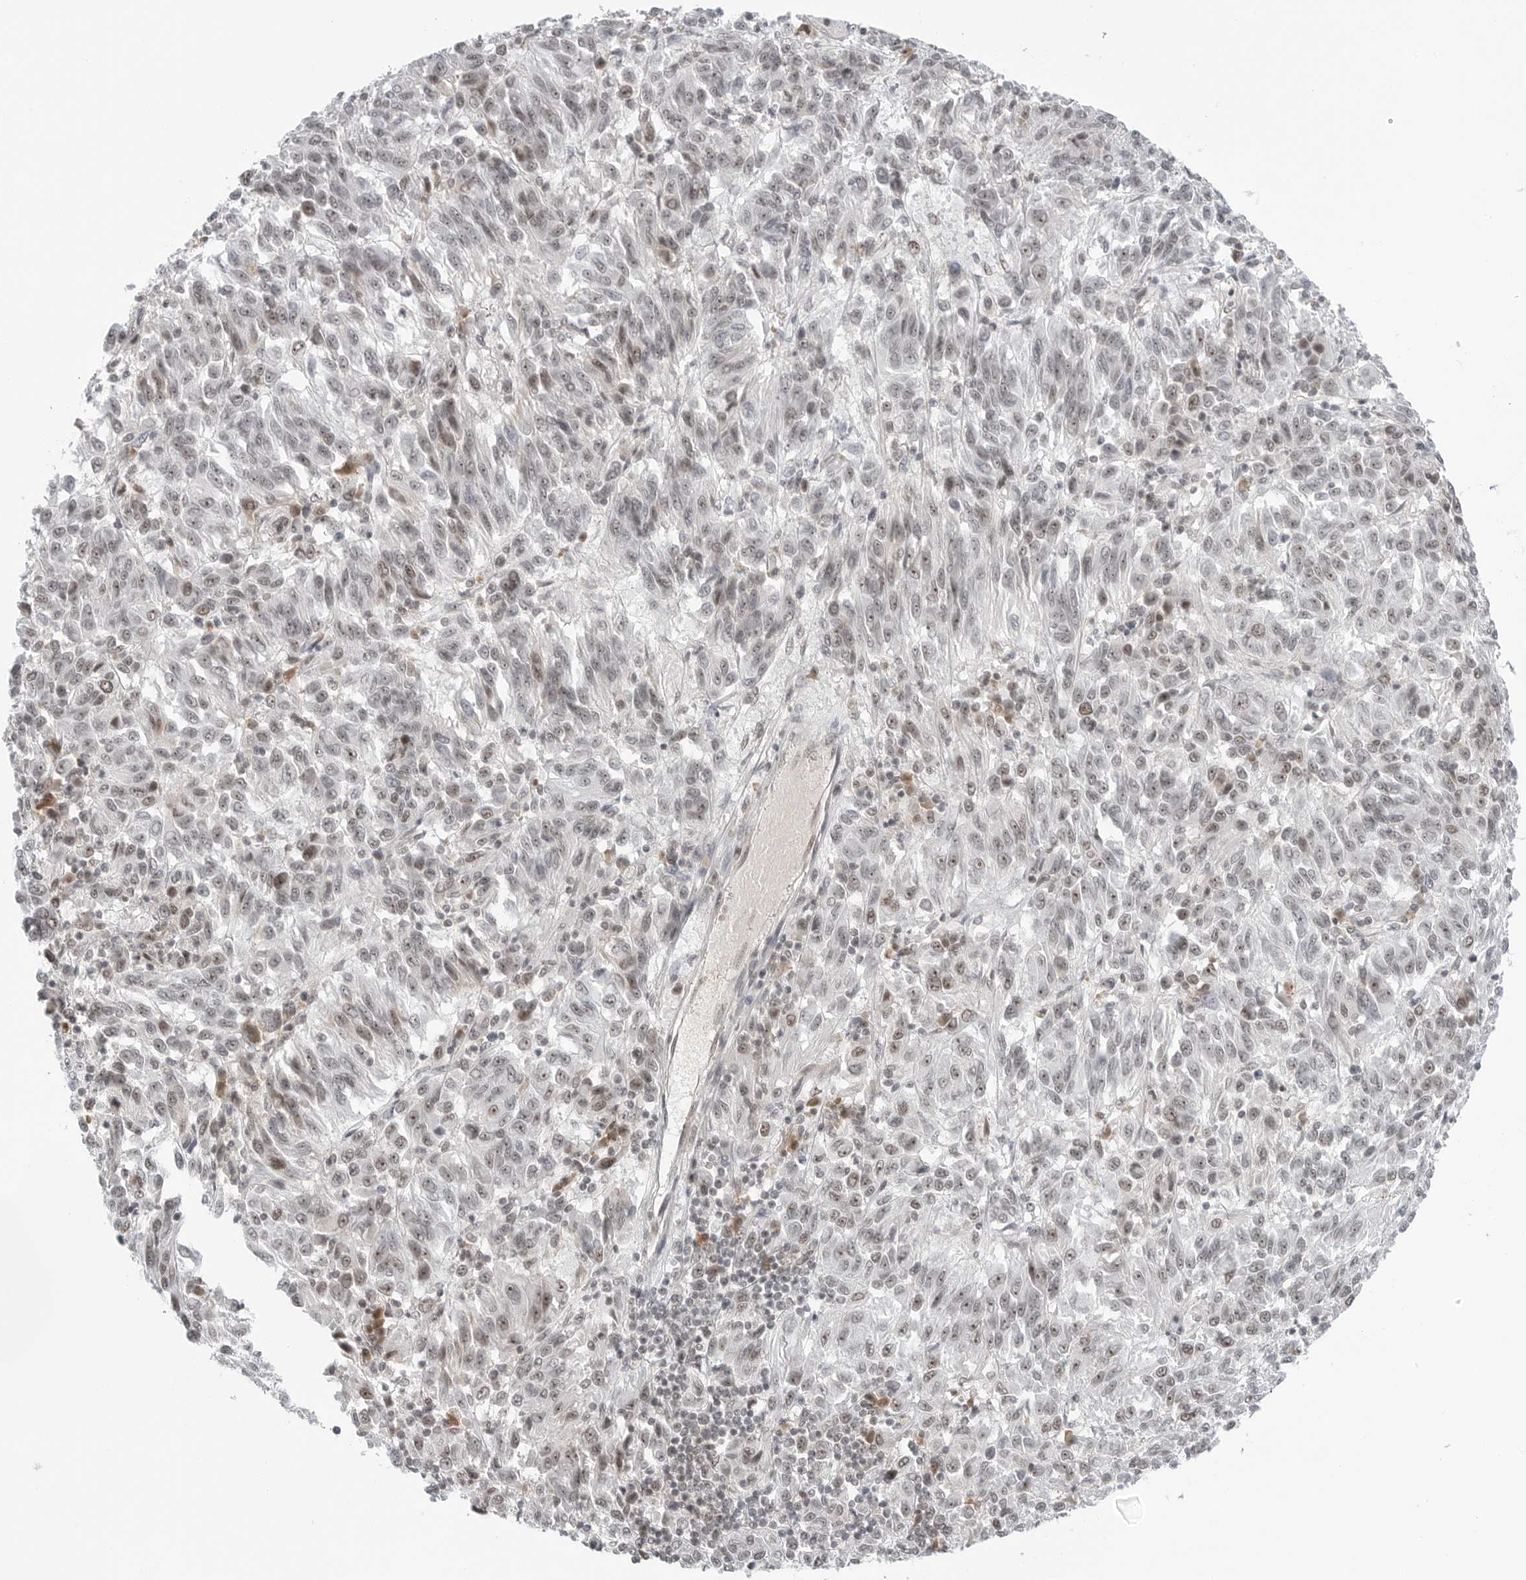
{"staining": {"intensity": "moderate", "quantity": "25%-75%", "location": "nuclear"}, "tissue": "melanoma", "cell_type": "Tumor cells", "image_type": "cancer", "snomed": [{"axis": "morphology", "description": "Malignant melanoma, Metastatic site"}, {"axis": "topography", "description": "Lung"}], "caption": "Tumor cells display medium levels of moderate nuclear positivity in about 25%-75% of cells in melanoma.", "gene": "WRAP53", "patient": {"sex": "male", "age": 64}}